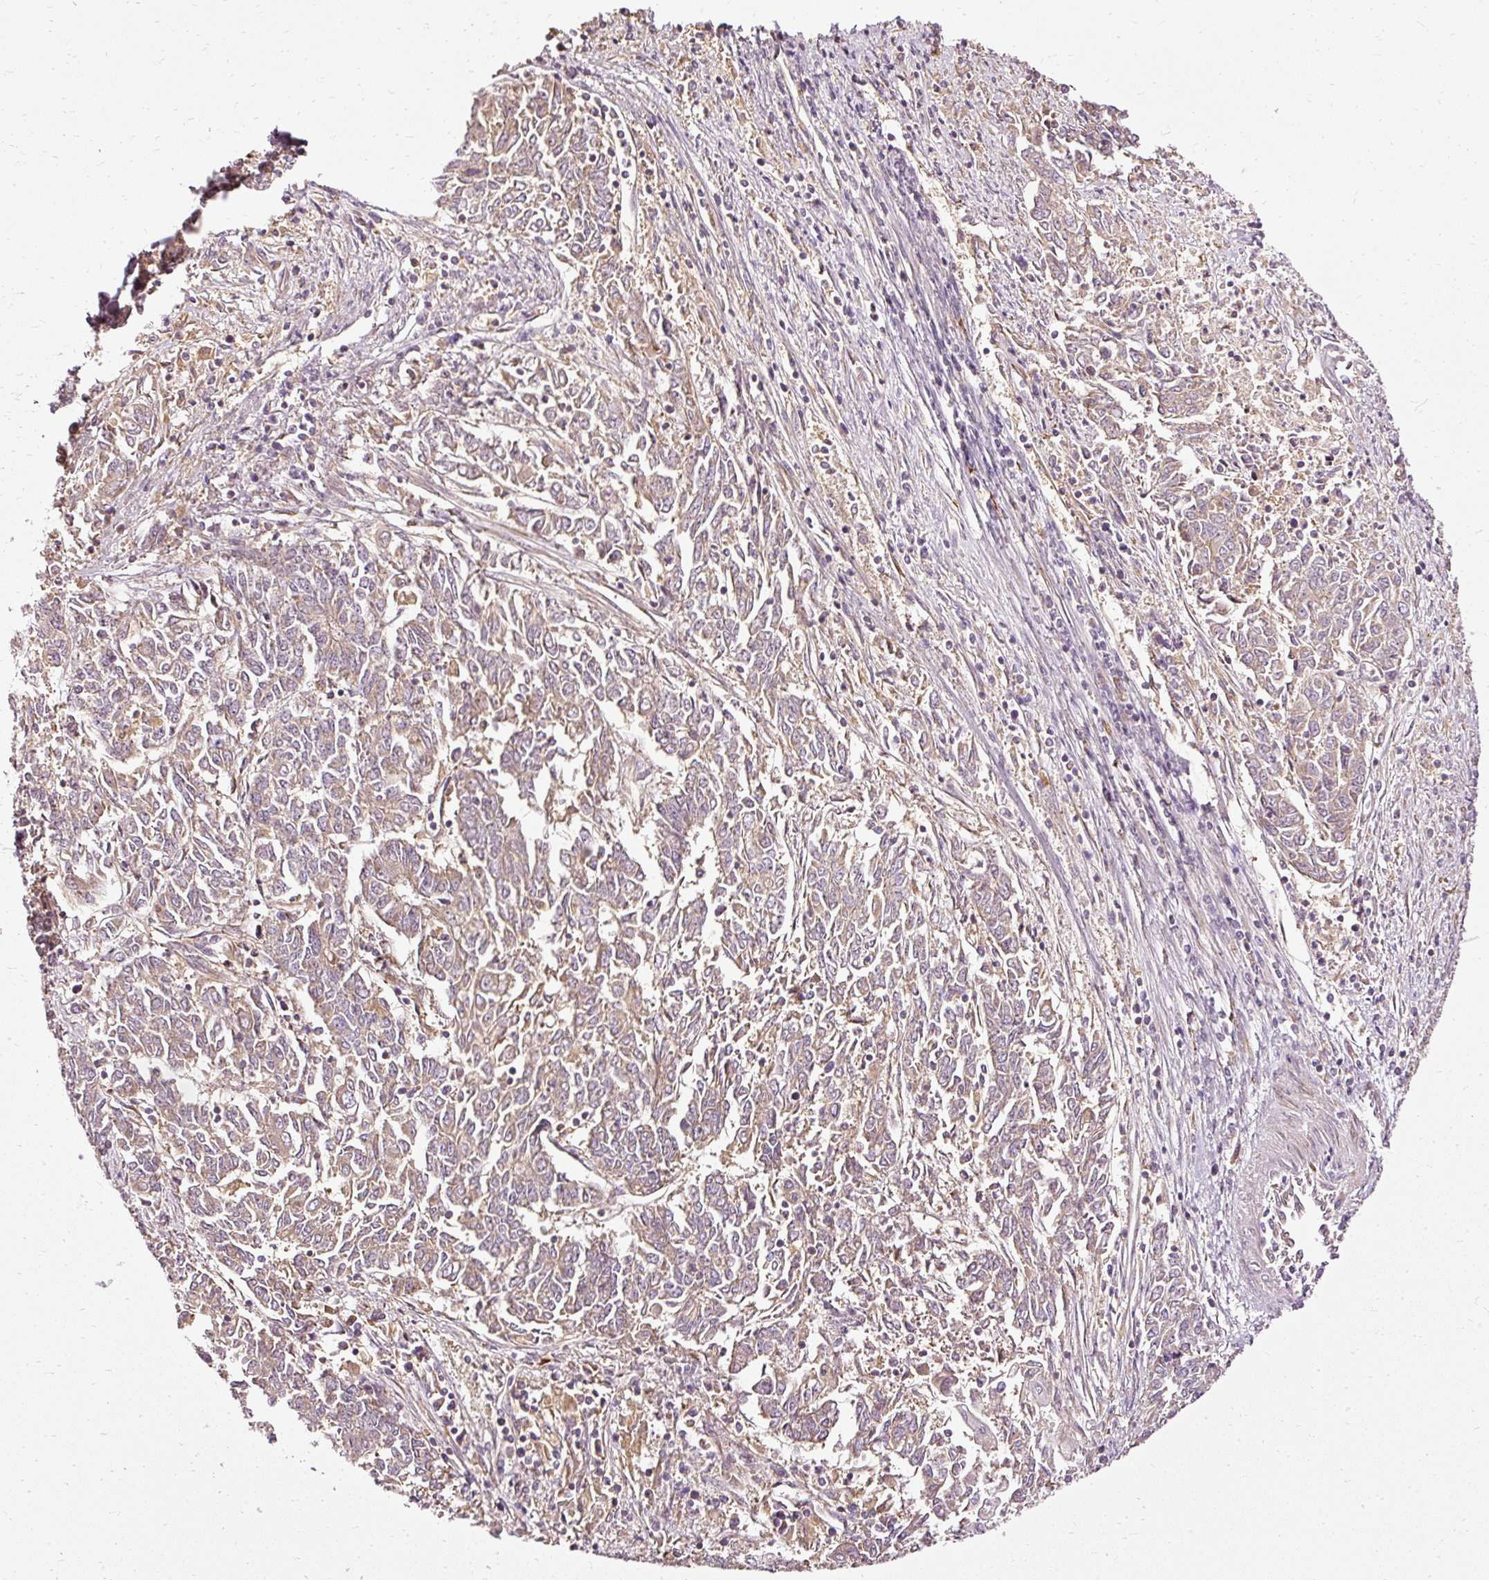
{"staining": {"intensity": "weak", "quantity": "25%-75%", "location": "cytoplasmic/membranous"}, "tissue": "endometrial cancer", "cell_type": "Tumor cells", "image_type": "cancer", "snomed": [{"axis": "morphology", "description": "Adenocarcinoma, NOS"}, {"axis": "topography", "description": "Endometrium"}], "caption": "Endometrial adenocarcinoma stained for a protein shows weak cytoplasmic/membranous positivity in tumor cells. Nuclei are stained in blue.", "gene": "NAPA", "patient": {"sex": "female", "age": 54}}